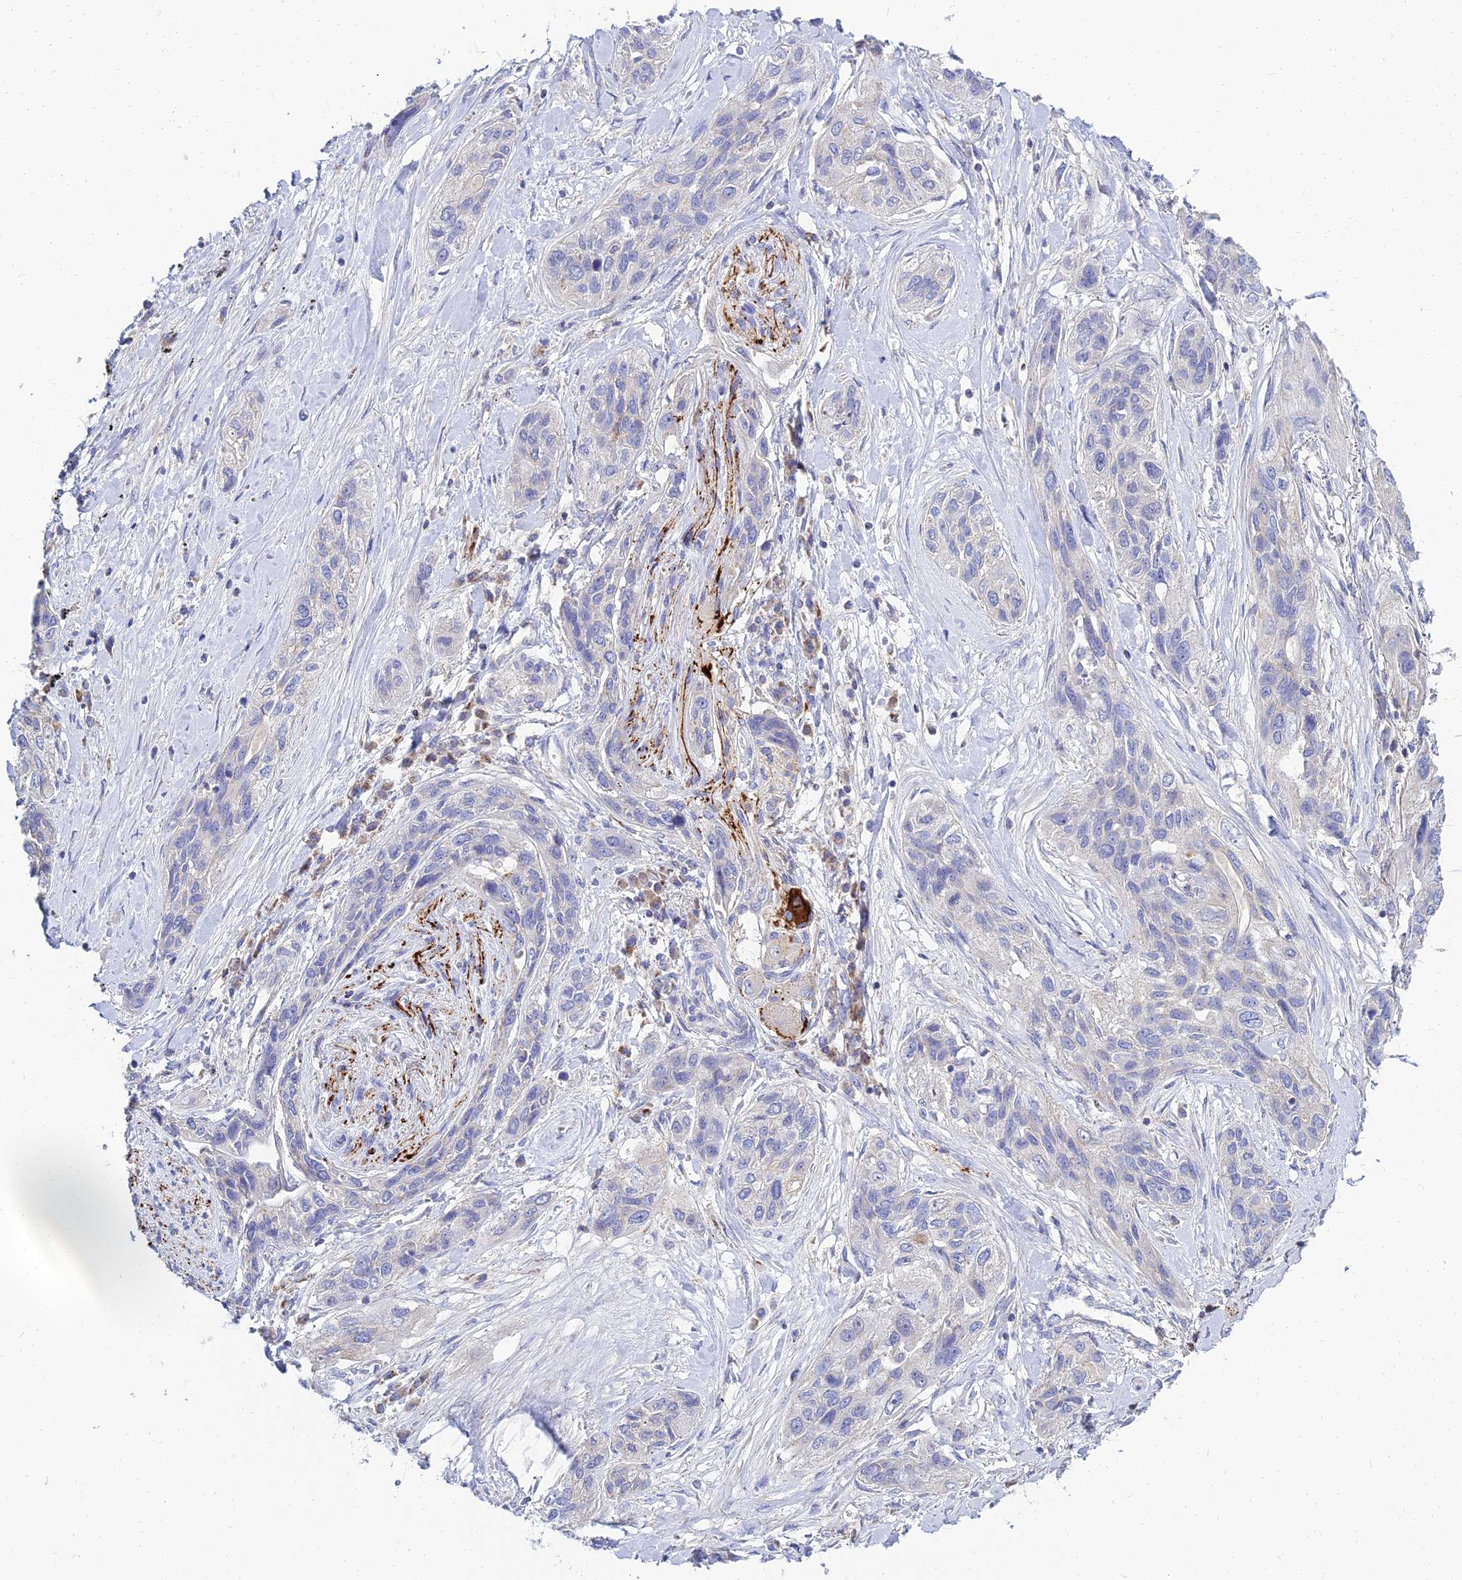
{"staining": {"intensity": "negative", "quantity": "none", "location": "none"}, "tissue": "lung cancer", "cell_type": "Tumor cells", "image_type": "cancer", "snomed": [{"axis": "morphology", "description": "Squamous cell carcinoma, NOS"}, {"axis": "topography", "description": "Lung"}], "caption": "Immunohistochemistry of human lung cancer (squamous cell carcinoma) exhibits no expression in tumor cells.", "gene": "NPY", "patient": {"sex": "female", "age": 70}}